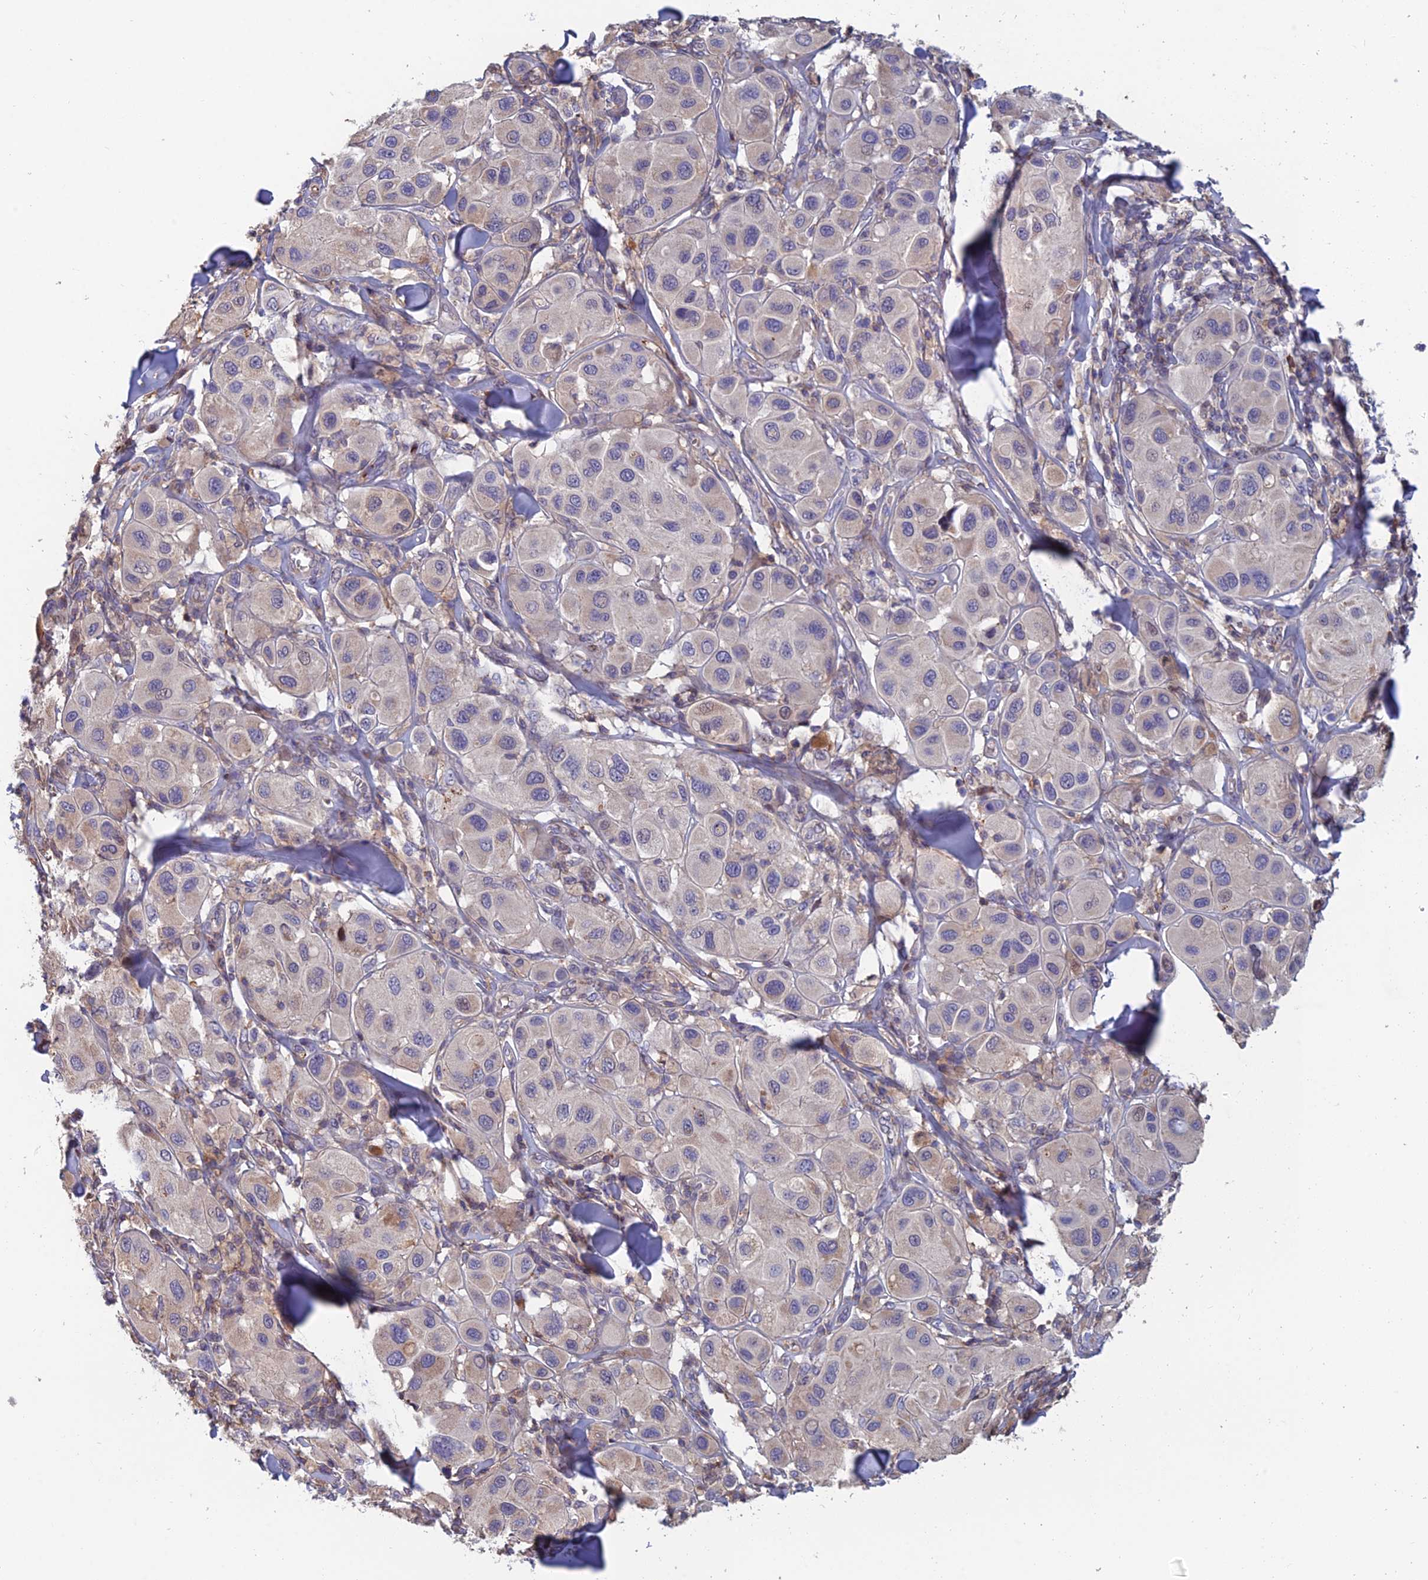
{"staining": {"intensity": "negative", "quantity": "none", "location": "none"}, "tissue": "melanoma", "cell_type": "Tumor cells", "image_type": "cancer", "snomed": [{"axis": "morphology", "description": "Malignant melanoma, Metastatic site"}, {"axis": "topography", "description": "Skin"}], "caption": "This is an immunohistochemistry photomicrograph of melanoma. There is no expression in tumor cells.", "gene": "C15orf62", "patient": {"sex": "male", "age": 41}}